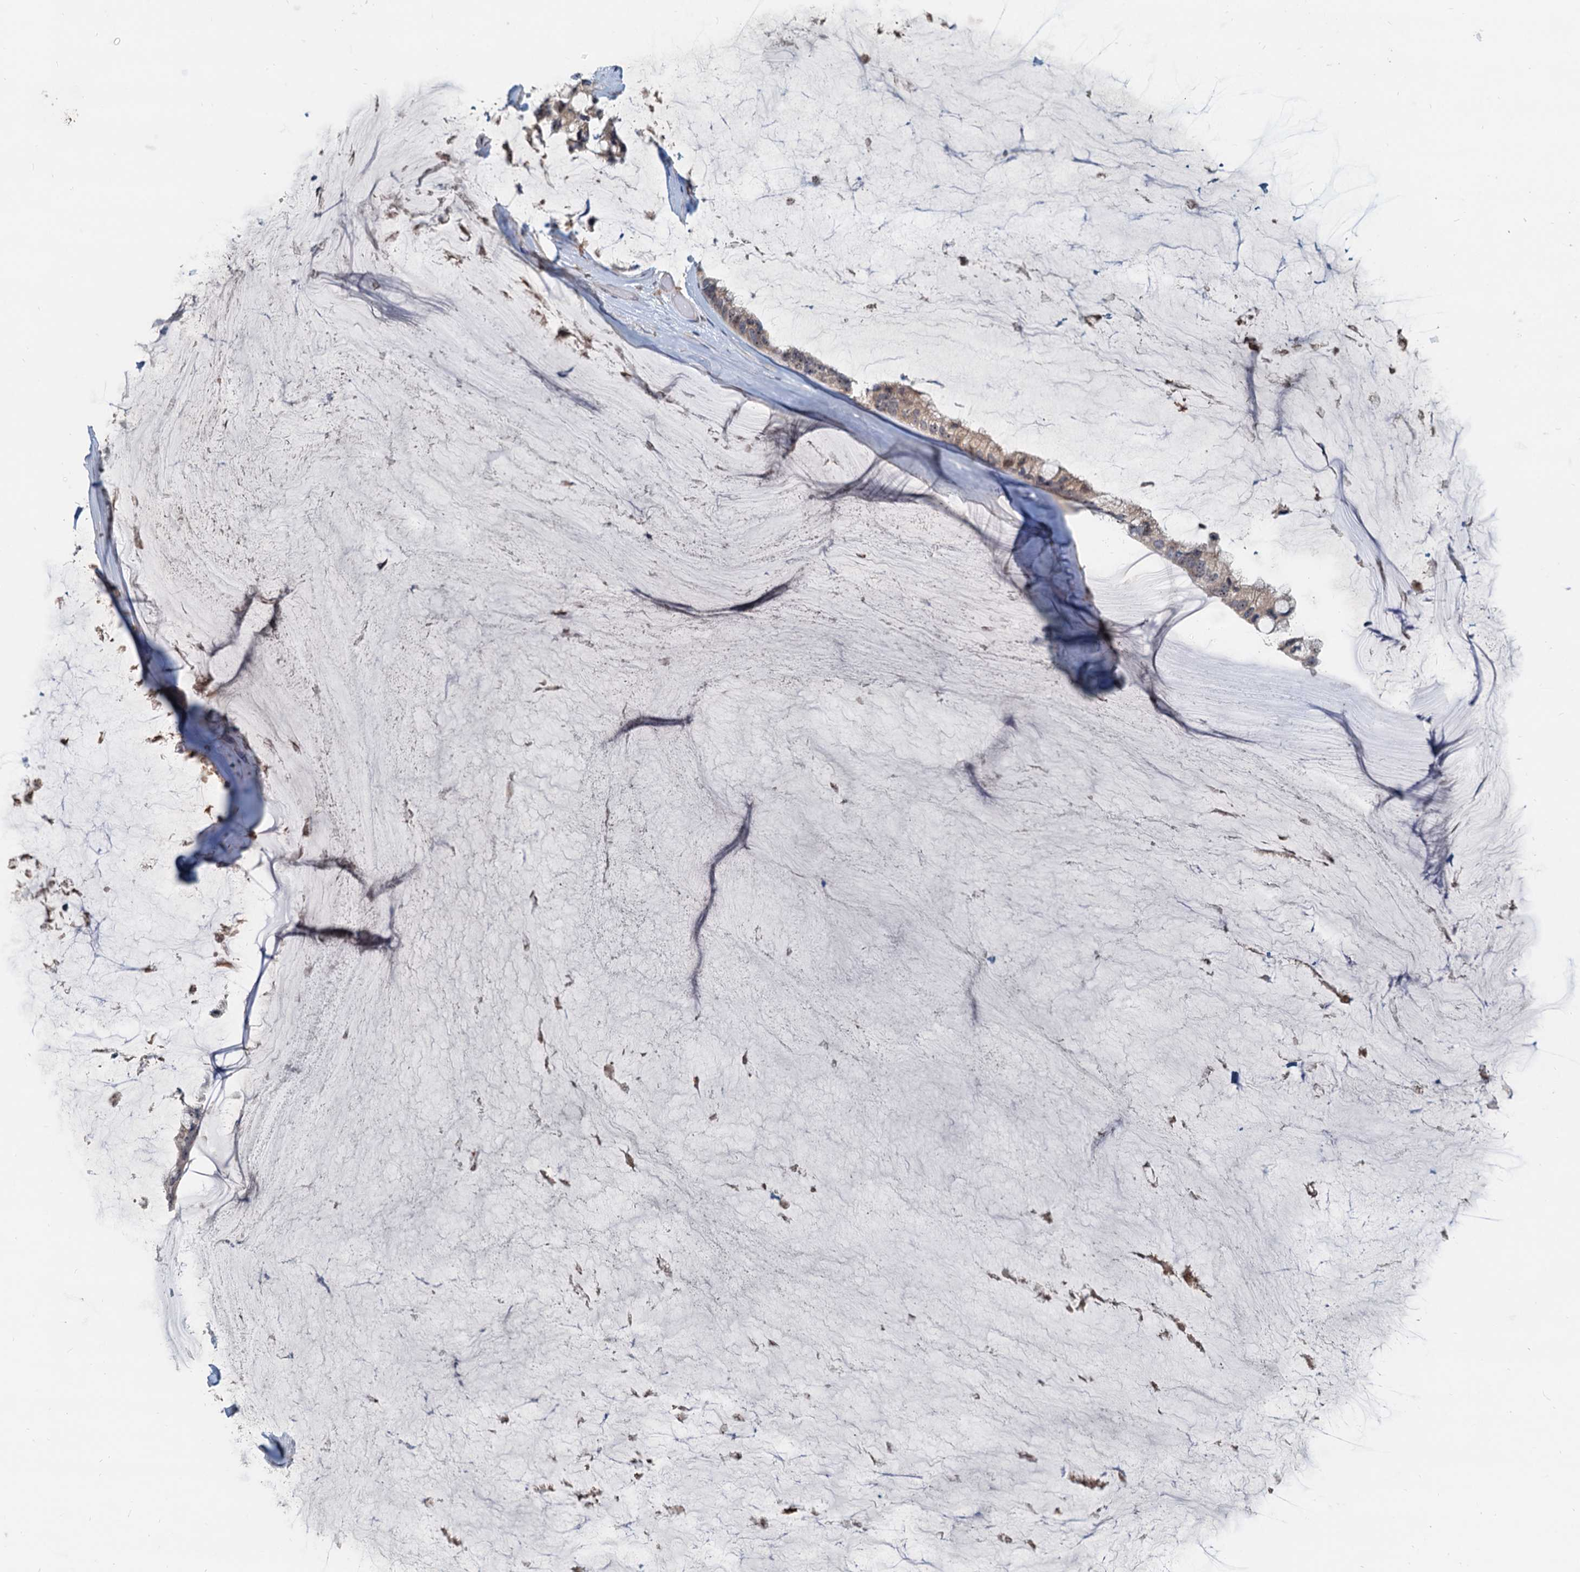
{"staining": {"intensity": "weak", "quantity": "<25%", "location": "cytoplasmic/membranous"}, "tissue": "ovarian cancer", "cell_type": "Tumor cells", "image_type": "cancer", "snomed": [{"axis": "morphology", "description": "Cystadenocarcinoma, mucinous, NOS"}, {"axis": "topography", "description": "Ovary"}], "caption": "IHC micrograph of neoplastic tissue: human ovarian cancer stained with DAB exhibits no significant protein staining in tumor cells. Nuclei are stained in blue.", "gene": "RGS7BP", "patient": {"sex": "female", "age": 39}}